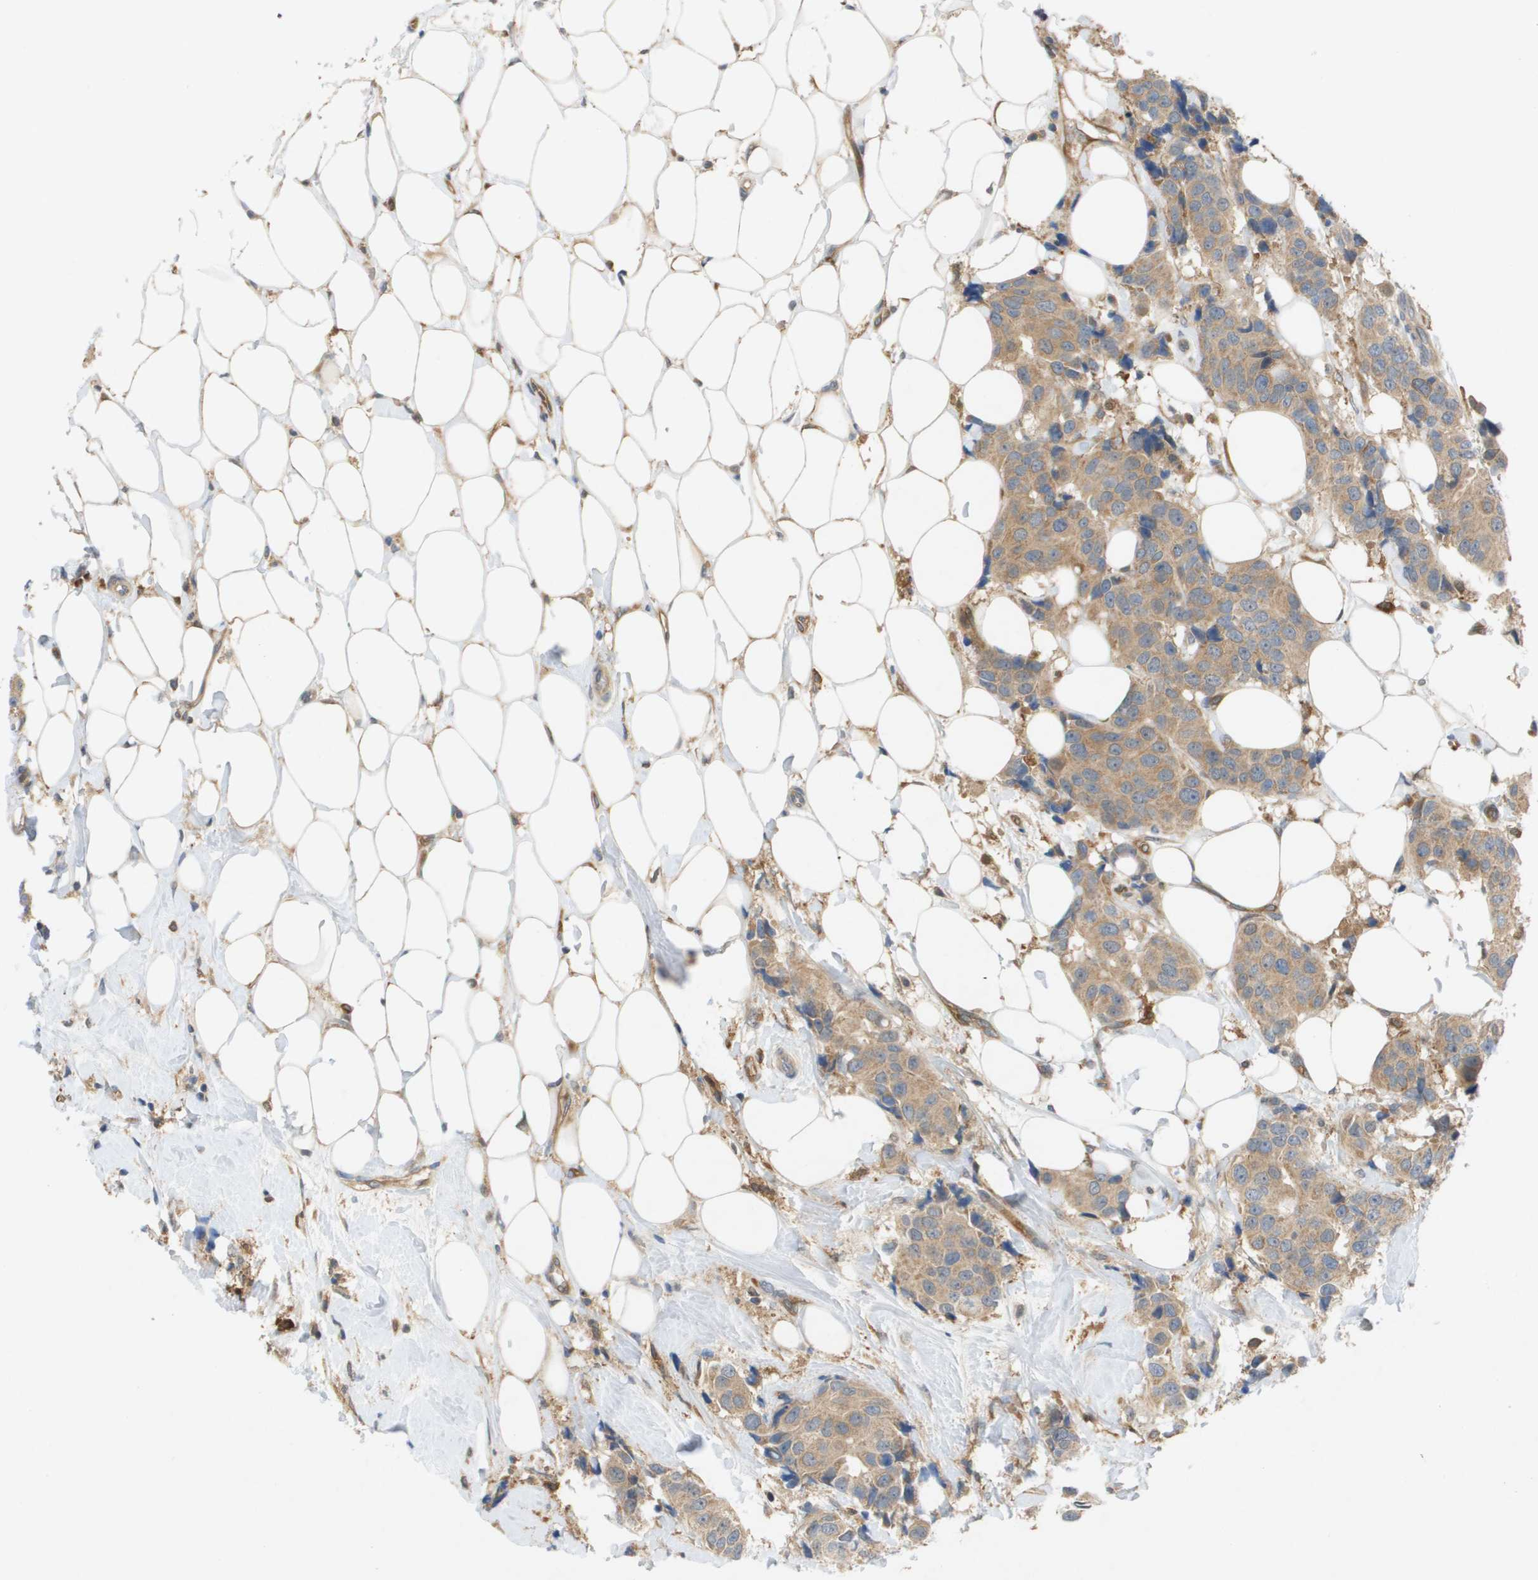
{"staining": {"intensity": "moderate", "quantity": ">75%", "location": "cytoplasmic/membranous"}, "tissue": "breast cancer", "cell_type": "Tumor cells", "image_type": "cancer", "snomed": [{"axis": "morphology", "description": "Normal tissue, NOS"}, {"axis": "morphology", "description": "Duct carcinoma"}, {"axis": "topography", "description": "Breast"}], "caption": "This is a photomicrograph of immunohistochemistry staining of breast cancer (infiltrating ductal carcinoma), which shows moderate positivity in the cytoplasmic/membranous of tumor cells.", "gene": "PALD1", "patient": {"sex": "female", "age": 39}}